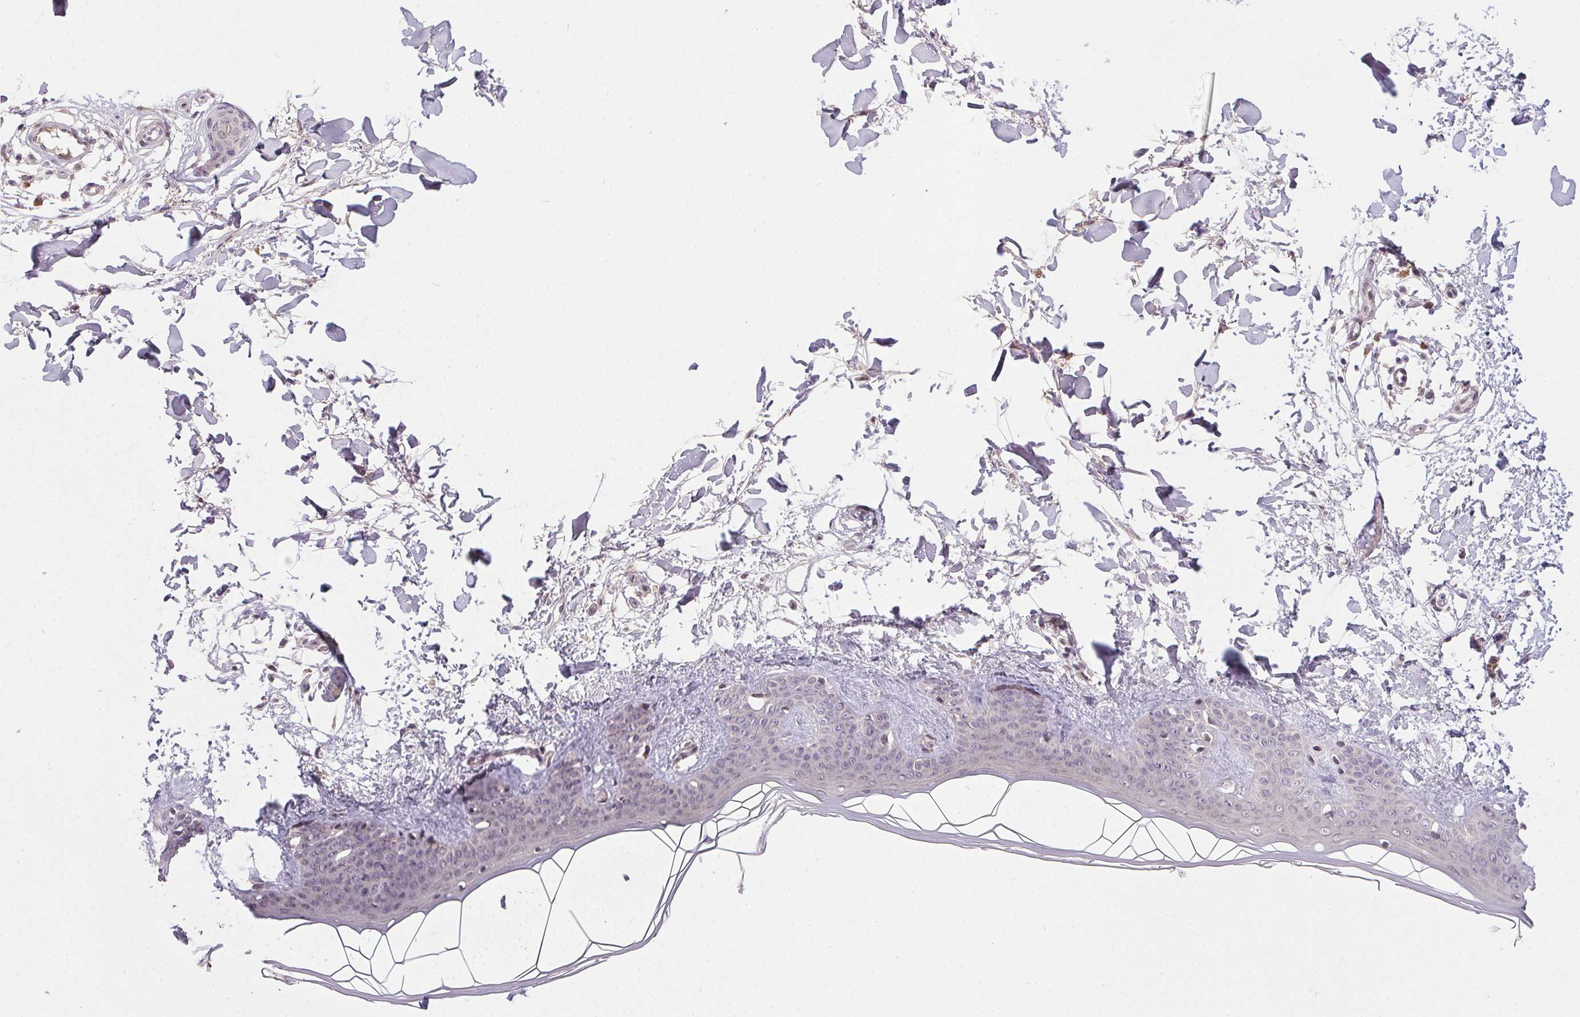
{"staining": {"intensity": "negative", "quantity": "none", "location": "none"}, "tissue": "skin", "cell_type": "Fibroblasts", "image_type": "normal", "snomed": [{"axis": "morphology", "description": "Normal tissue, NOS"}, {"axis": "topography", "description": "Skin"}], "caption": "This is an IHC photomicrograph of benign human skin. There is no expression in fibroblasts.", "gene": "CFAP92", "patient": {"sex": "female", "age": 34}}